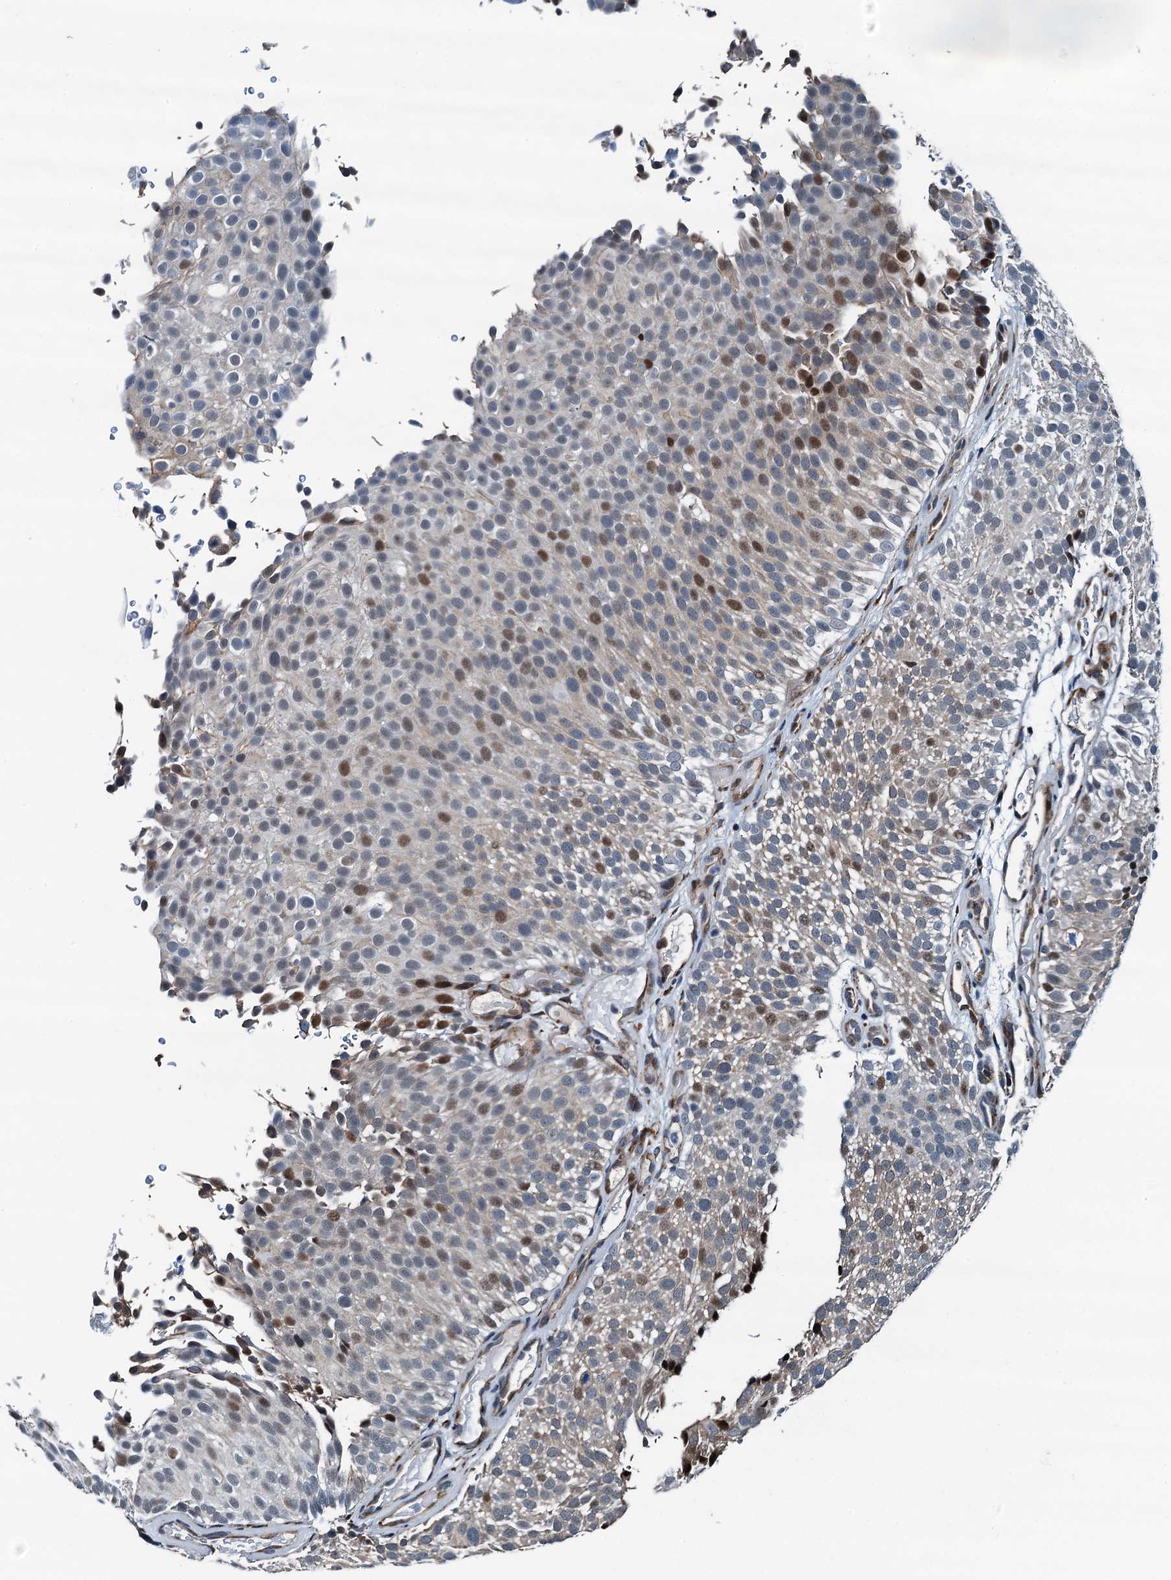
{"staining": {"intensity": "moderate", "quantity": "25%-75%", "location": "nuclear"}, "tissue": "urothelial cancer", "cell_type": "Tumor cells", "image_type": "cancer", "snomed": [{"axis": "morphology", "description": "Urothelial carcinoma, Low grade"}, {"axis": "topography", "description": "Urinary bladder"}], "caption": "Protein staining reveals moderate nuclear expression in about 25%-75% of tumor cells in urothelial cancer.", "gene": "TAMALIN", "patient": {"sex": "male", "age": 78}}